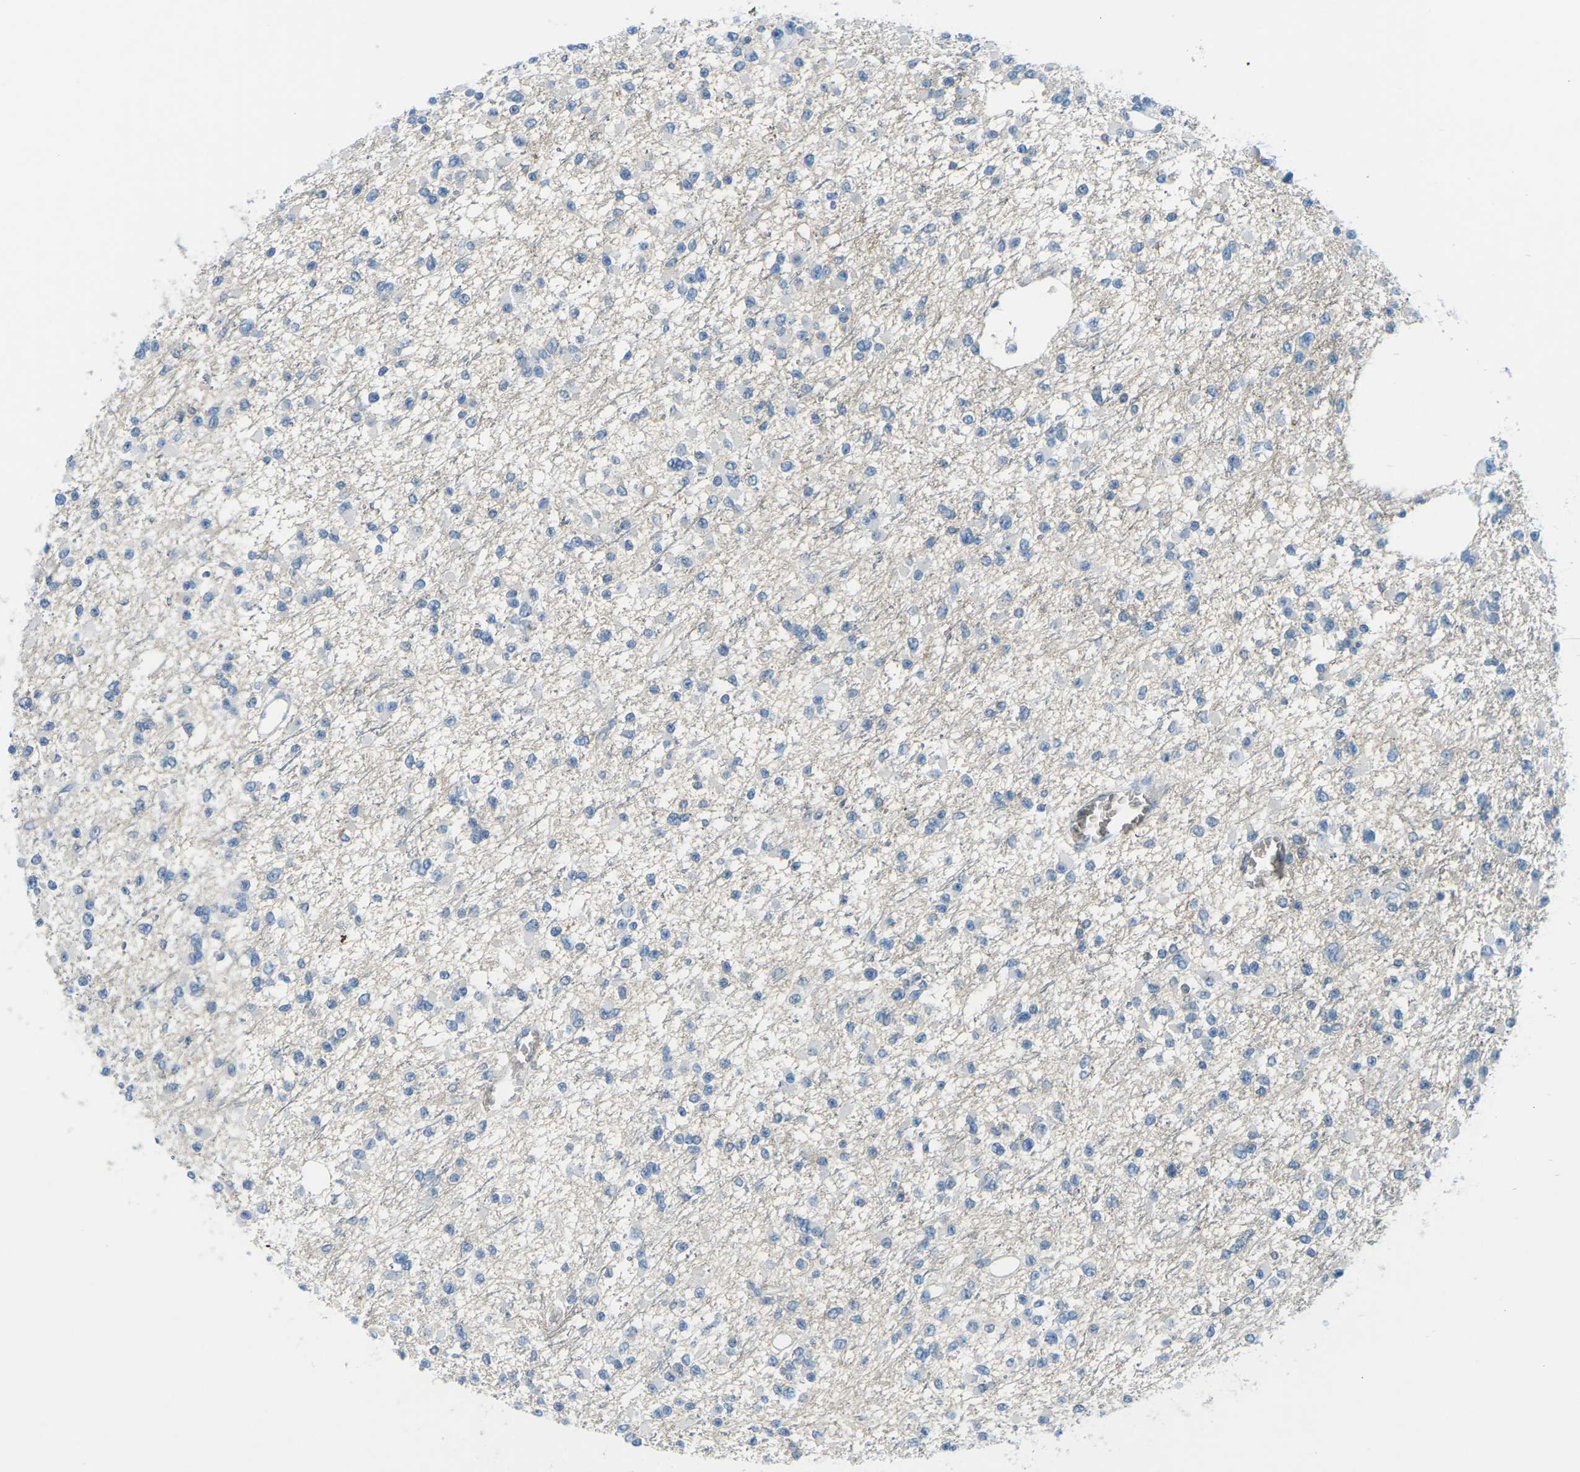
{"staining": {"intensity": "negative", "quantity": "none", "location": "none"}, "tissue": "glioma", "cell_type": "Tumor cells", "image_type": "cancer", "snomed": [{"axis": "morphology", "description": "Glioma, malignant, Low grade"}, {"axis": "topography", "description": "Brain"}], "caption": "Immunohistochemical staining of malignant glioma (low-grade) shows no significant expression in tumor cells.", "gene": "CD47", "patient": {"sex": "female", "age": 22}}